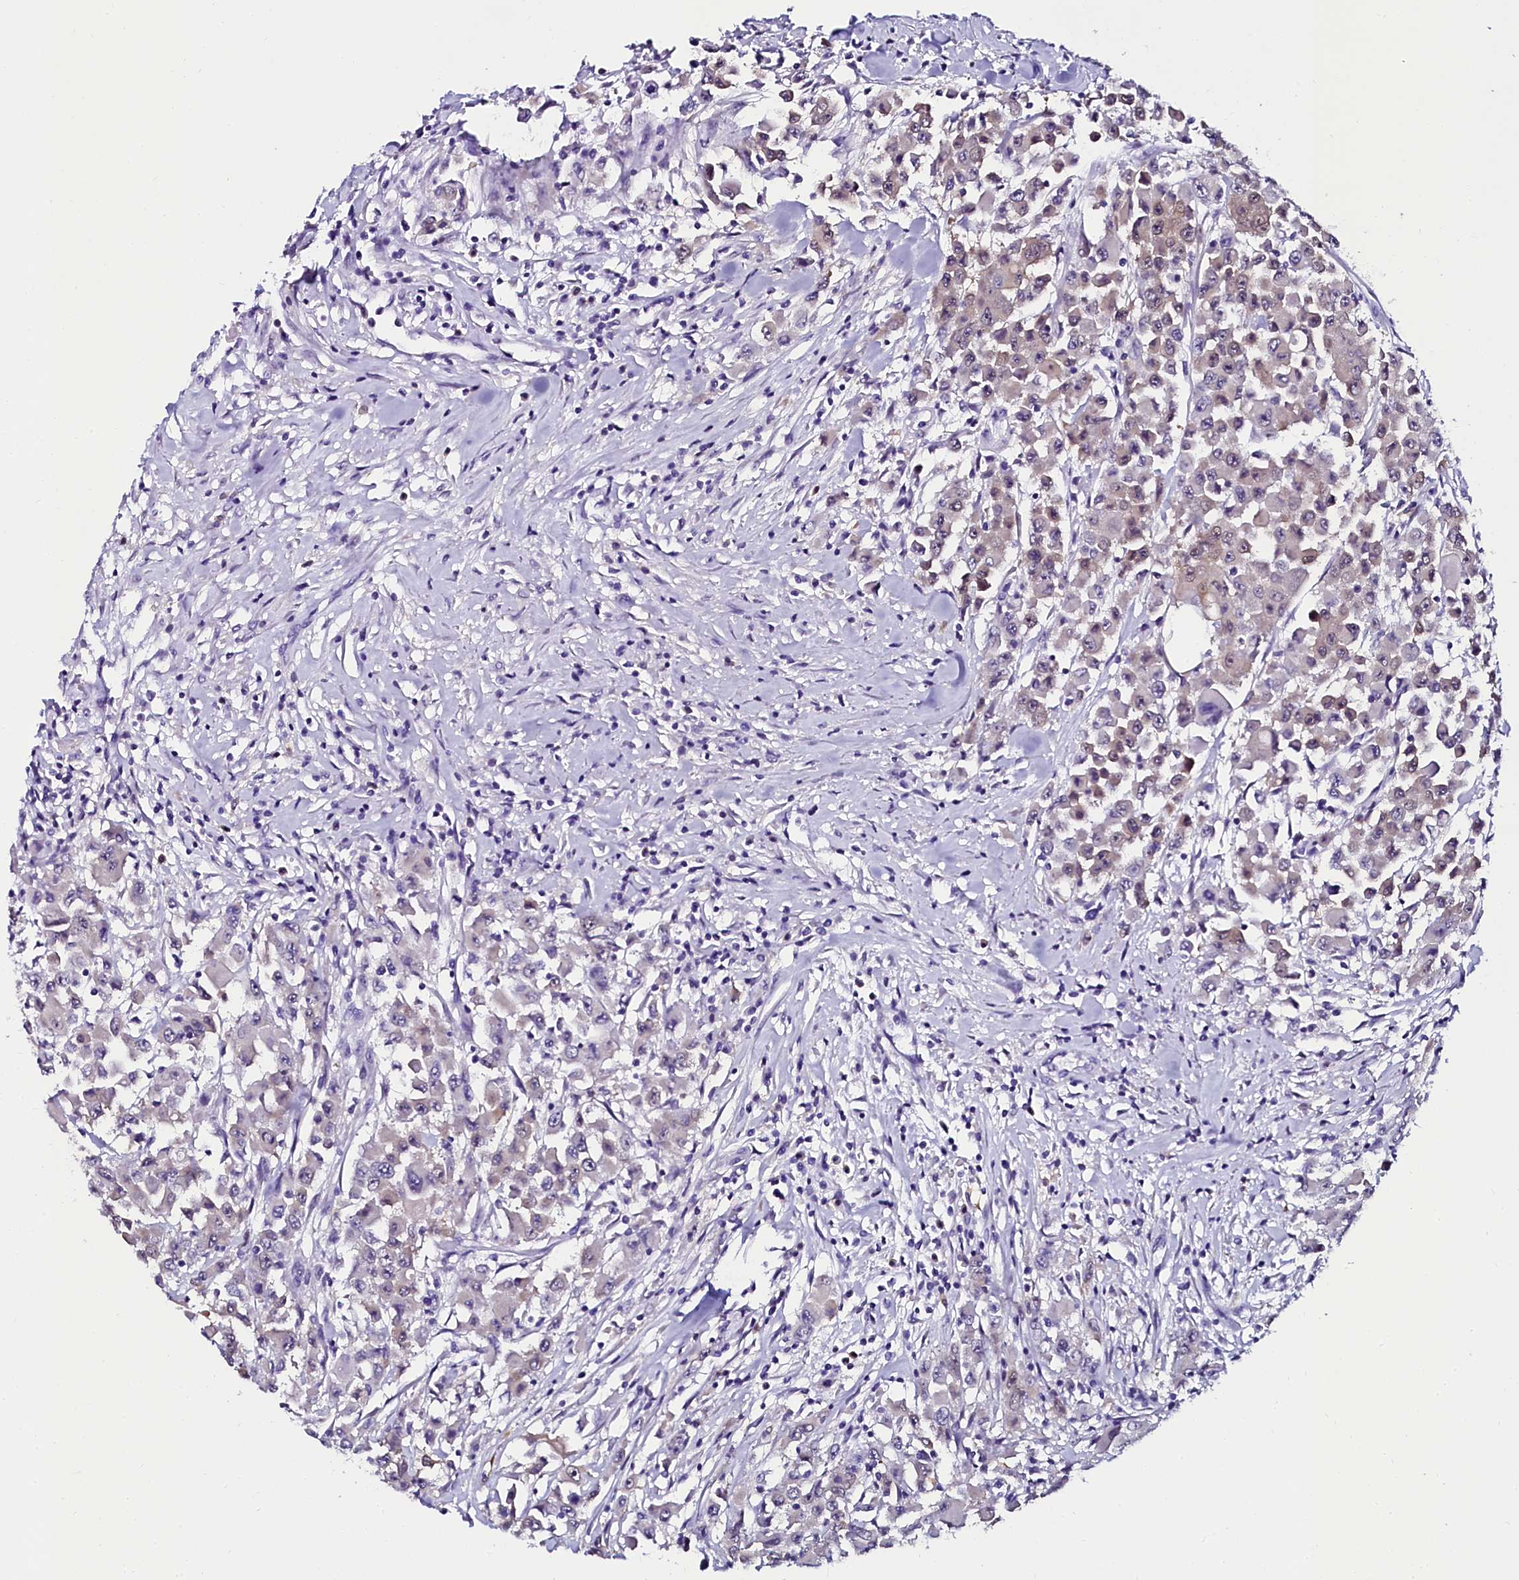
{"staining": {"intensity": "weak", "quantity": "<25%", "location": "cytoplasmic/membranous"}, "tissue": "colorectal cancer", "cell_type": "Tumor cells", "image_type": "cancer", "snomed": [{"axis": "morphology", "description": "Adenocarcinoma, NOS"}, {"axis": "topography", "description": "Colon"}], "caption": "A high-resolution photomicrograph shows immunohistochemistry (IHC) staining of colorectal cancer (adenocarcinoma), which demonstrates no significant positivity in tumor cells. Nuclei are stained in blue.", "gene": "SORD", "patient": {"sex": "male", "age": 51}}